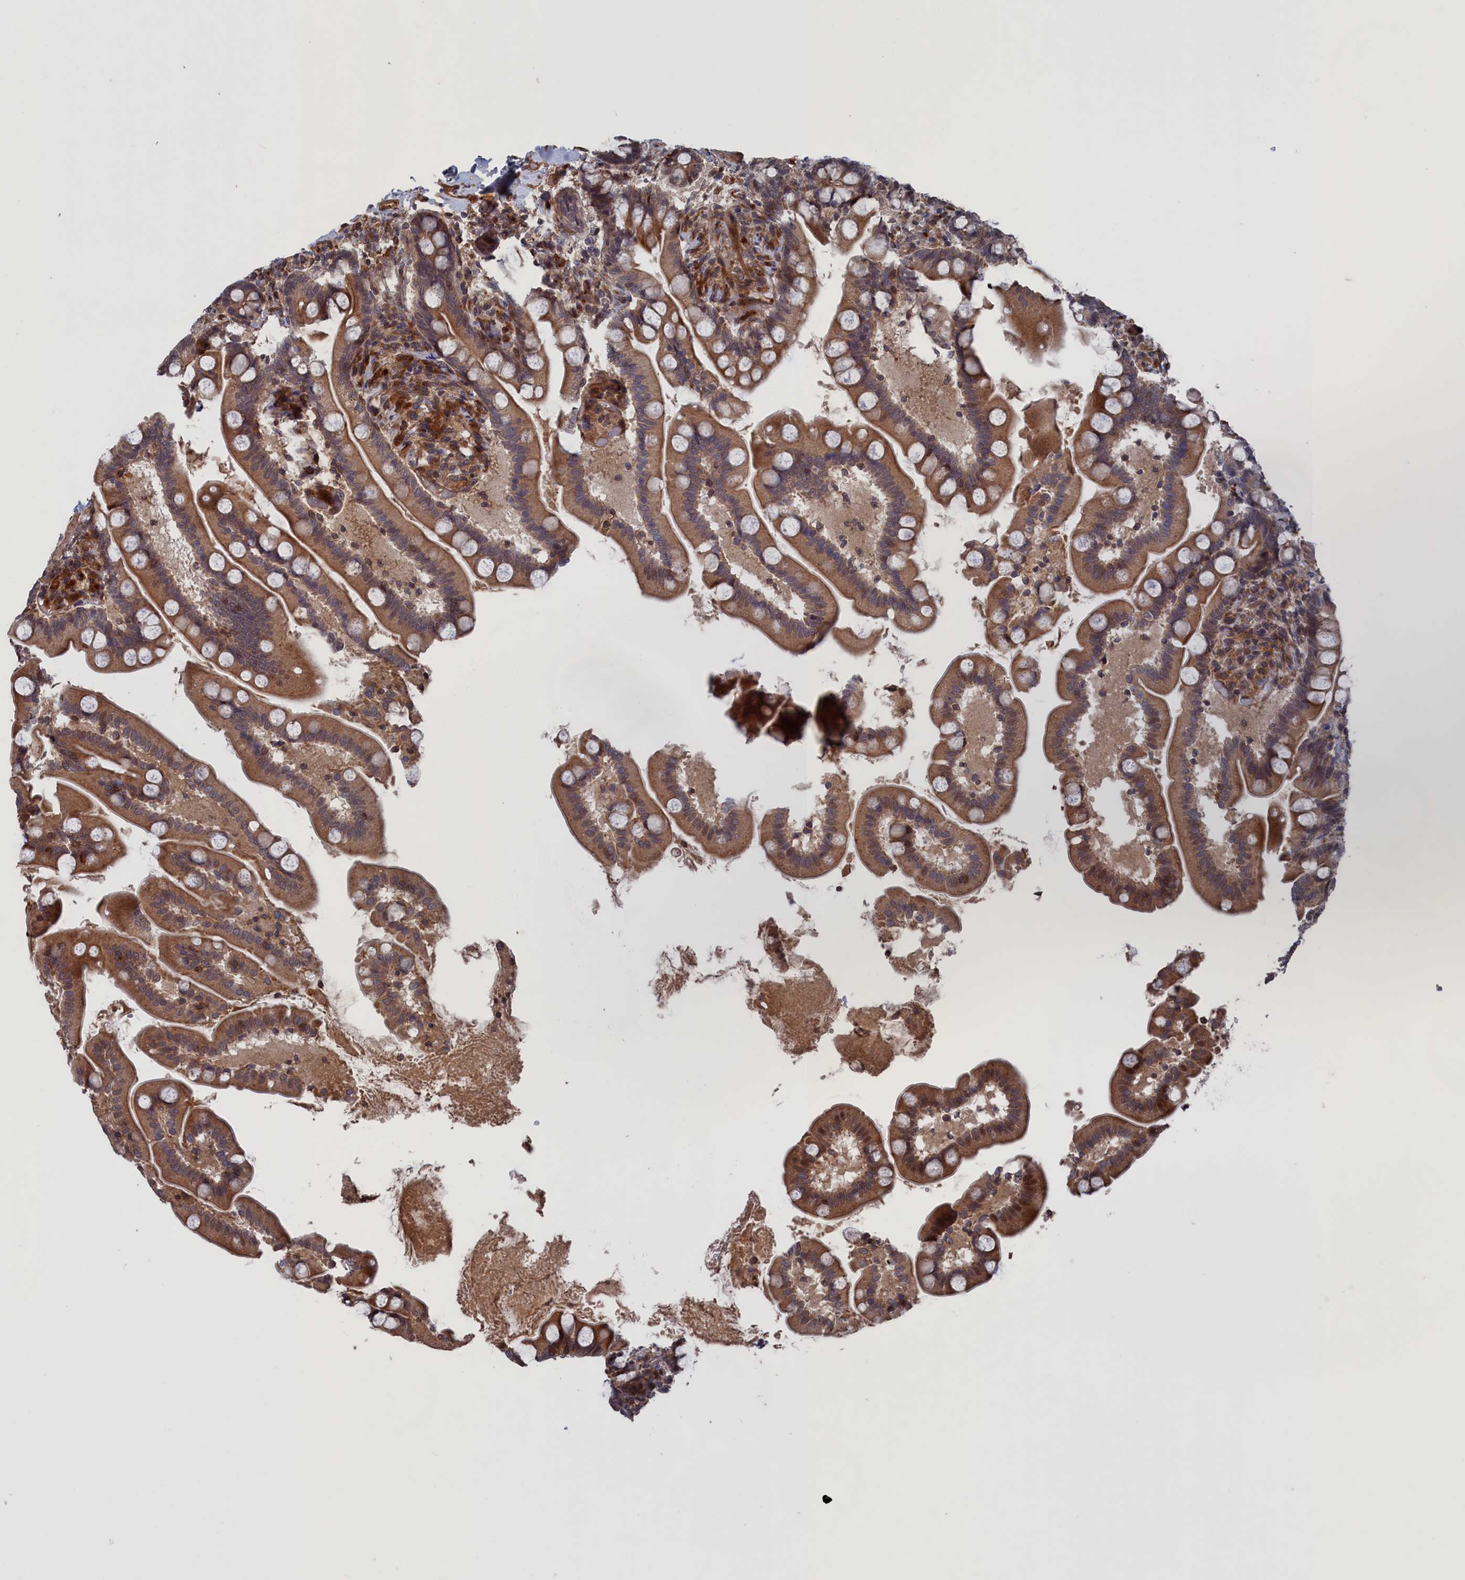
{"staining": {"intensity": "moderate", "quantity": ">75%", "location": "cytoplasmic/membranous"}, "tissue": "small intestine", "cell_type": "Glandular cells", "image_type": "normal", "snomed": [{"axis": "morphology", "description": "Normal tissue, NOS"}, {"axis": "topography", "description": "Small intestine"}], "caption": "Immunohistochemical staining of benign small intestine reveals medium levels of moderate cytoplasmic/membranous expression in approximately >75% of glandular cells.", "gene": "PLA2G15", "patient": {"sex": "female", "age": 64}}